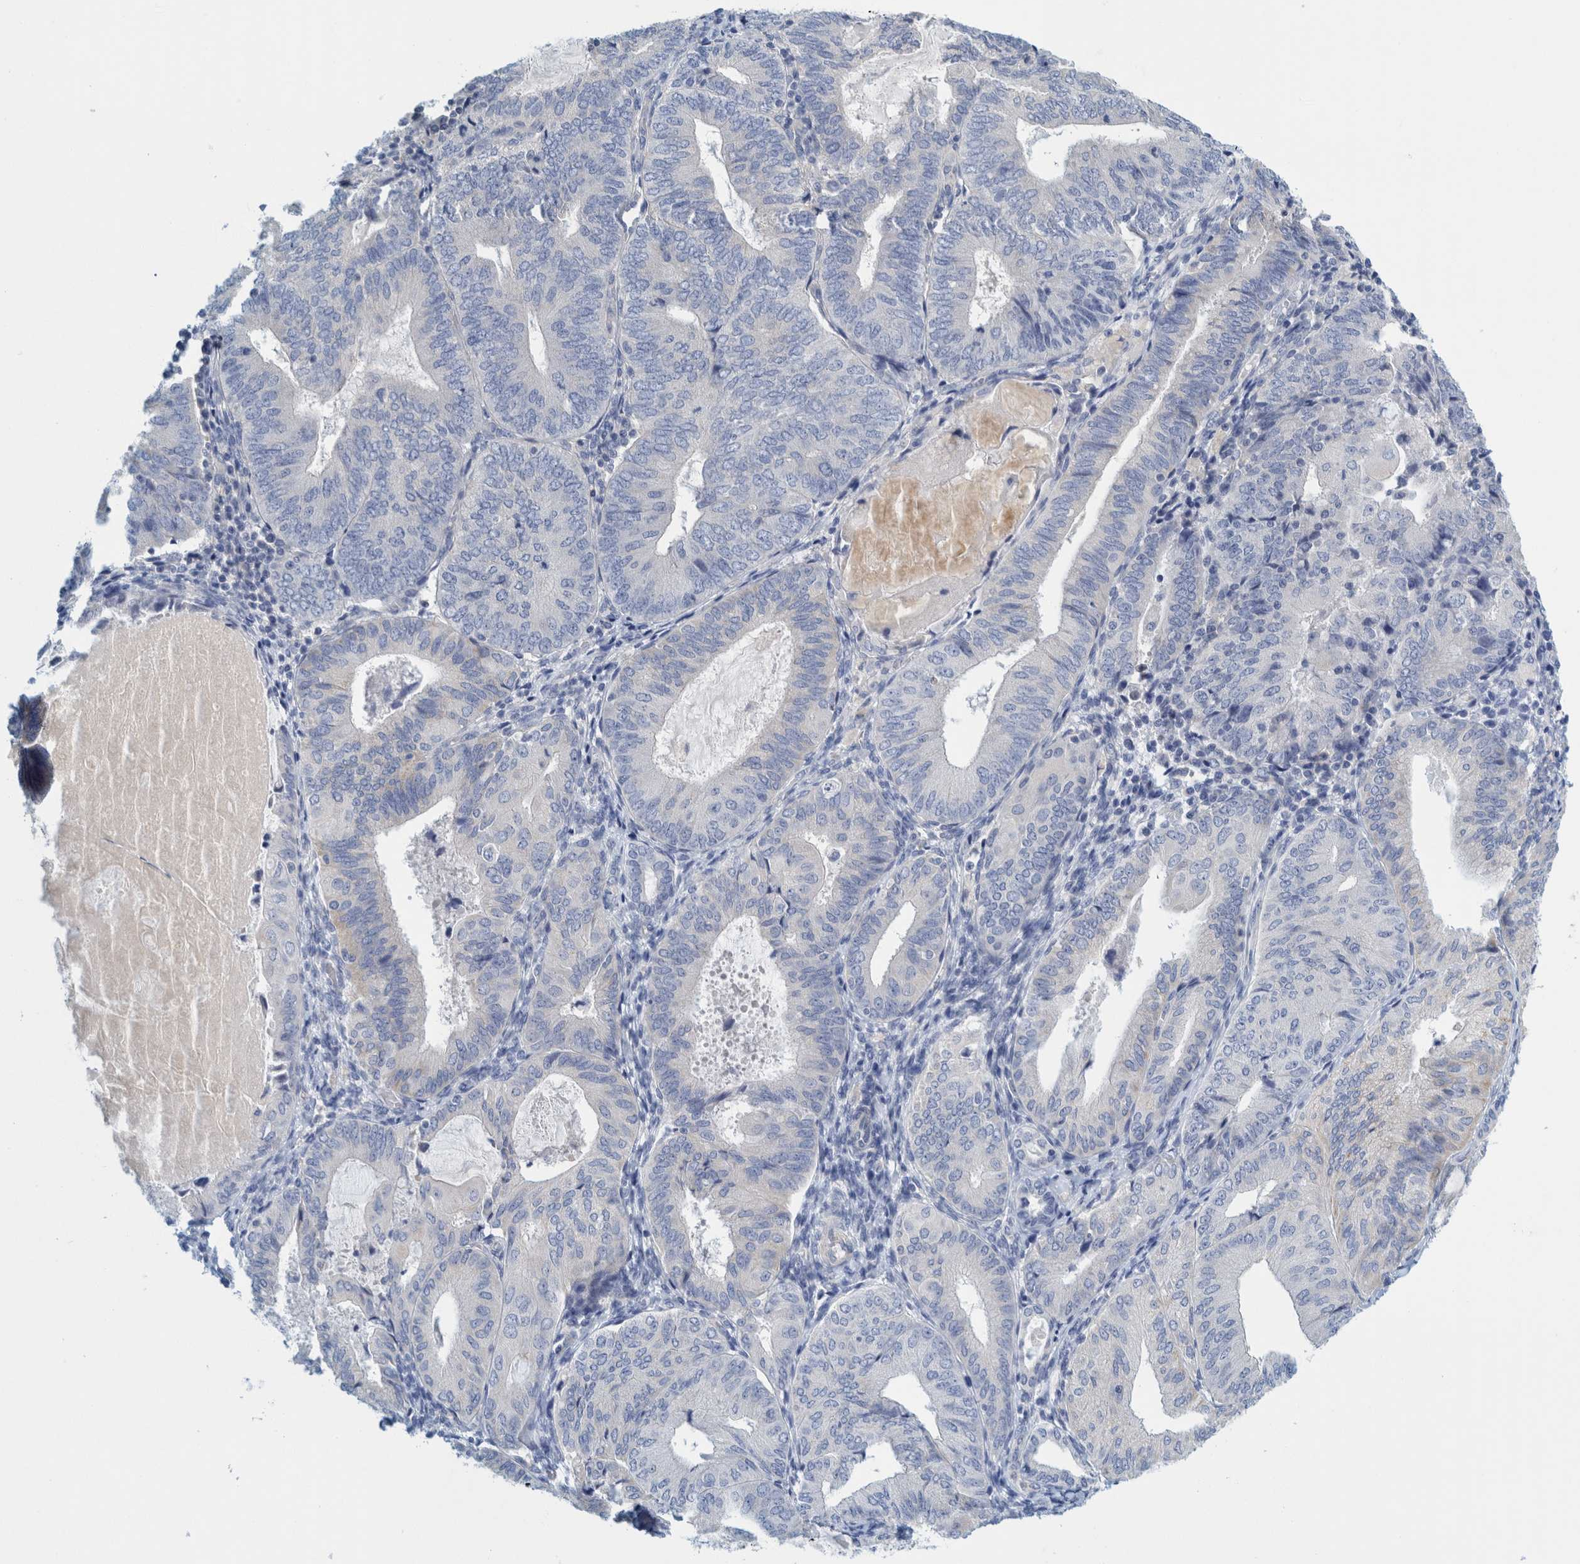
{"staining": {"intensity": "negative", "quantity": "none", "location": "none"}, "tissue": "endometrial cancer", "cell_type": "Tumor cells", "image_type": "cancer", "snomed": [{"axis": "morphology", "description": "Adenocarcinoma, NOS"}, {"axis": "topography", "description": "Endometrium"}], "caption": "Image shows no significant protein positivity in tumor cells of endometrial cancer.", "gene": "ZNF324B", "patient": {"sex": "female", "age": 81}}